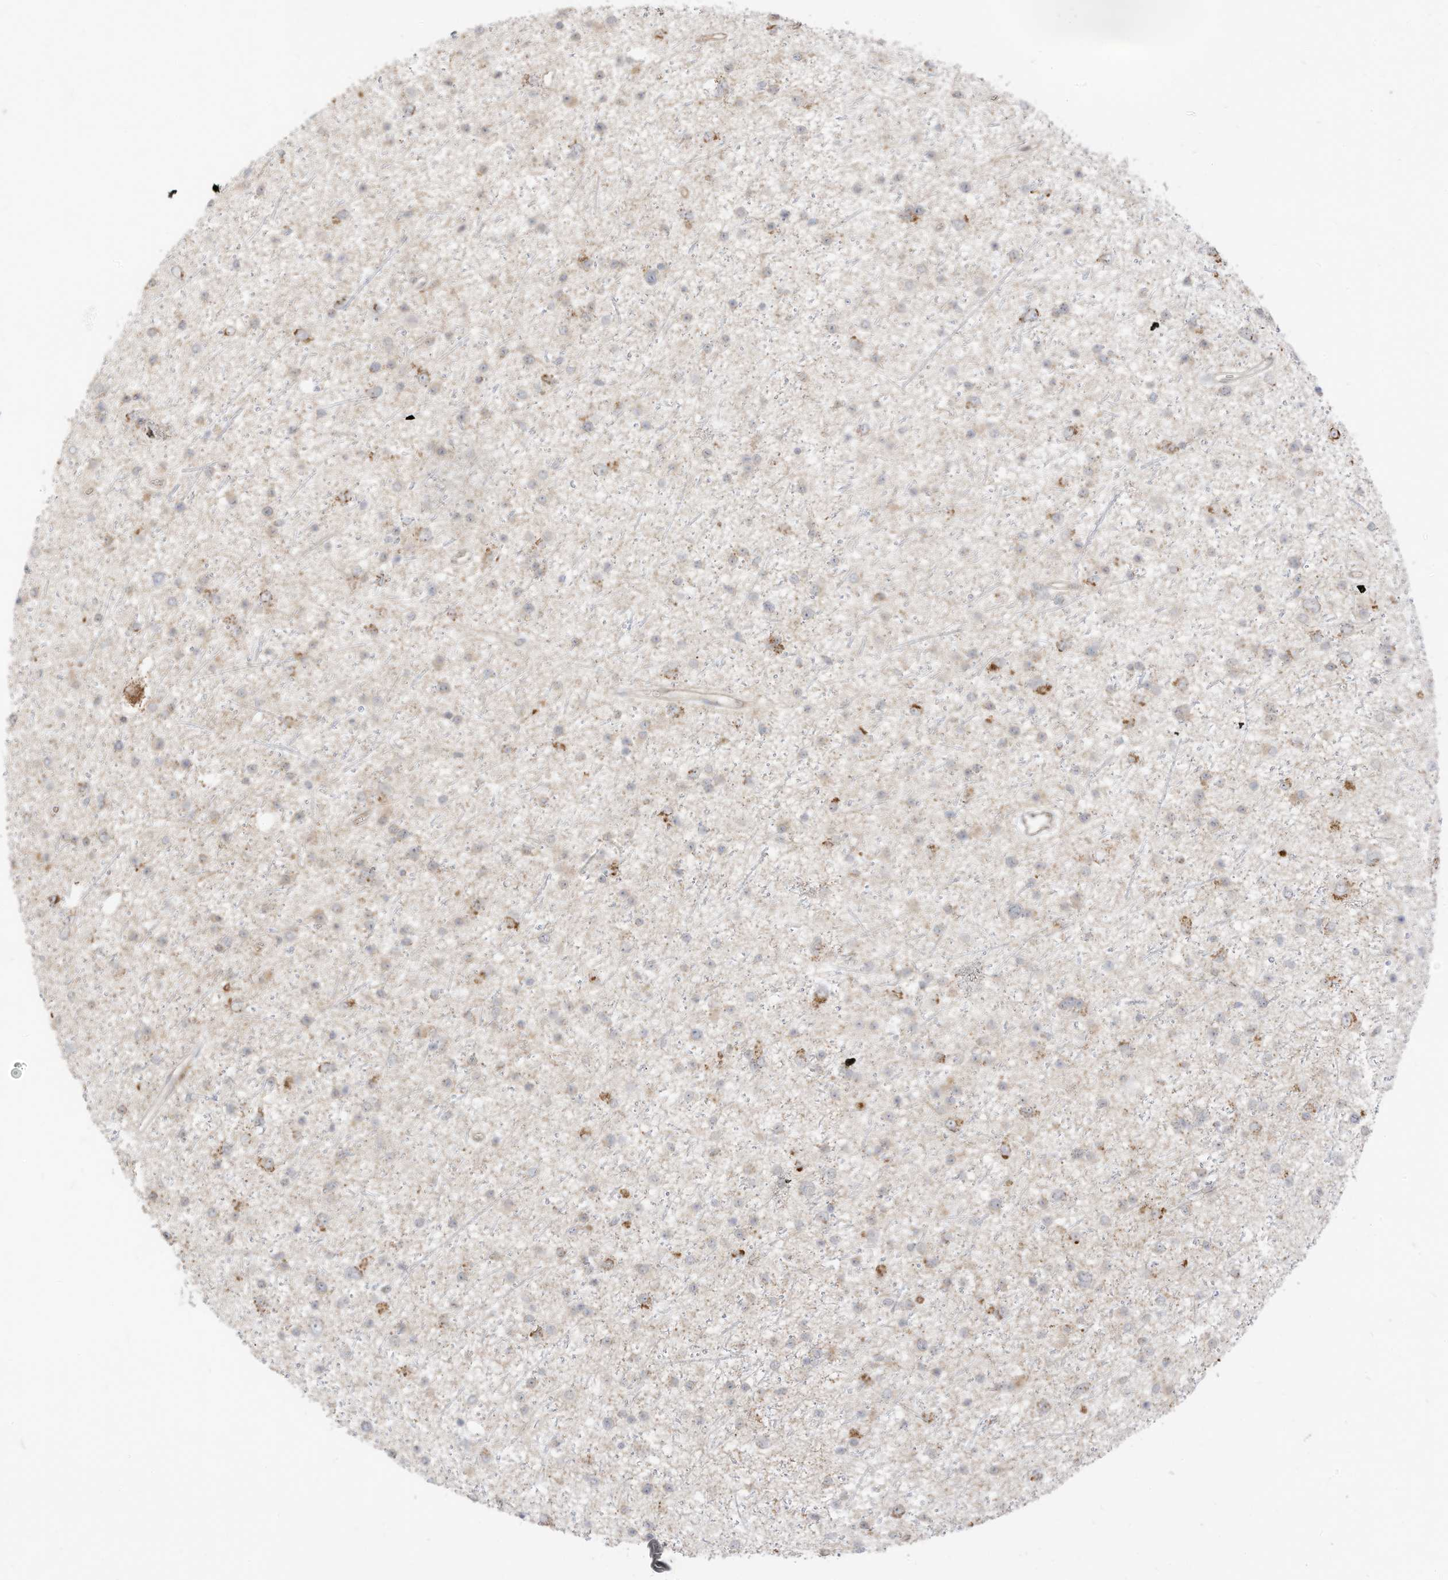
{"staining": {"intensity": "negative", "quantity": "none", "location": "none"}, "tissue": "glioma", "cell_type": "Tumor cells", "image_type": "cancer", "snomed": [{"axis": "morphology", "description": "Glioma, malignant, Low grade"}, {"axis": "topography", "description": "Cerebral cortex"}], "caption": "Immunohistochemistry (IHC) image of malignant low-grade glioma stained for a protein (brown), which shows no positivity in tumor cells. (Immunohistochemistry, brightfield microscopy, high magnification).", "gene": "MTUS2", "patient": {"sex": "female", "age": 39}}